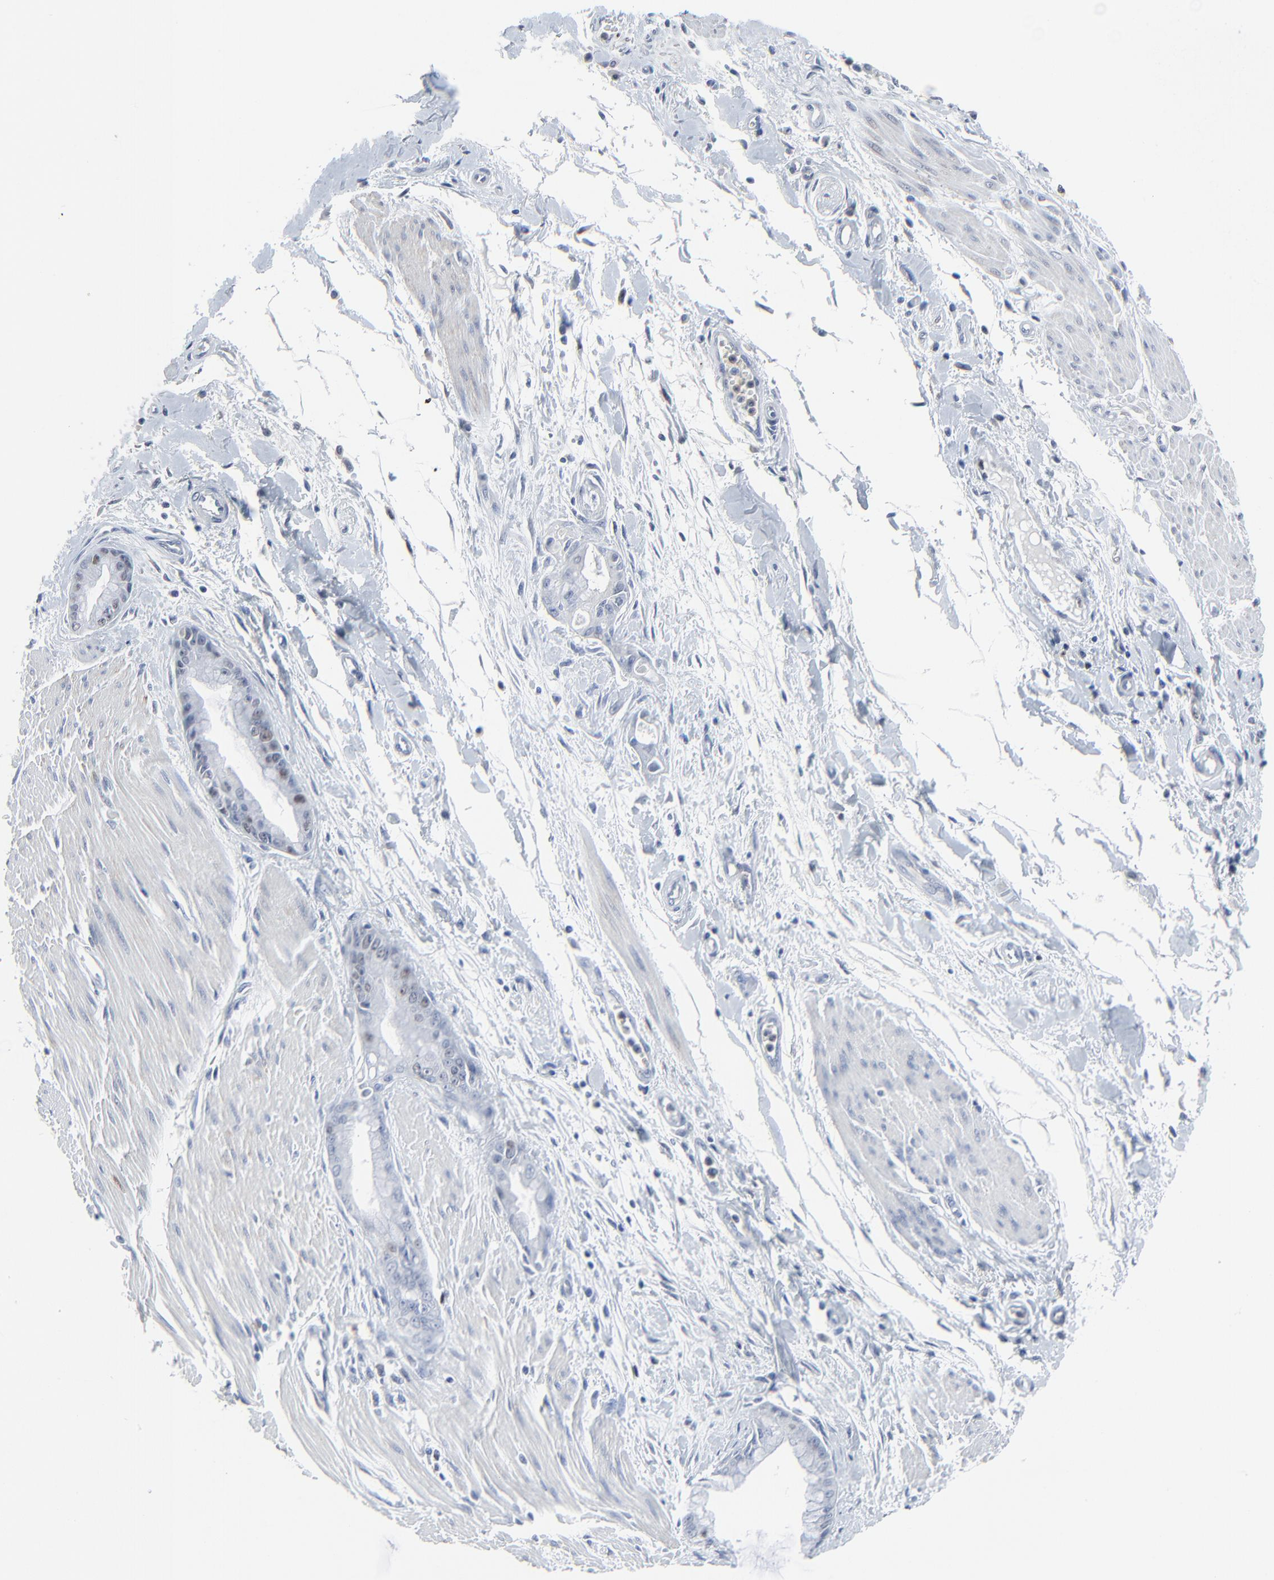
{"staining": {"intensity": "weak", "quantity": "<25%", "location": "nuclear"}, "tissue": "pancreatic cancer", "cell_type": "Tumor cells", "image_type": "cancer", "snomed": [{"axis": "morphology", "description": "Adenocarcinoma, NOS"}, {"axis": "topography", "description": "Pancreas"}], "caption": "The micrograph exhibits no staining of tumor cells in pancreatic cancer.", "gene": "BIRC3", "patient": {"sex": "male", "age": 59}}